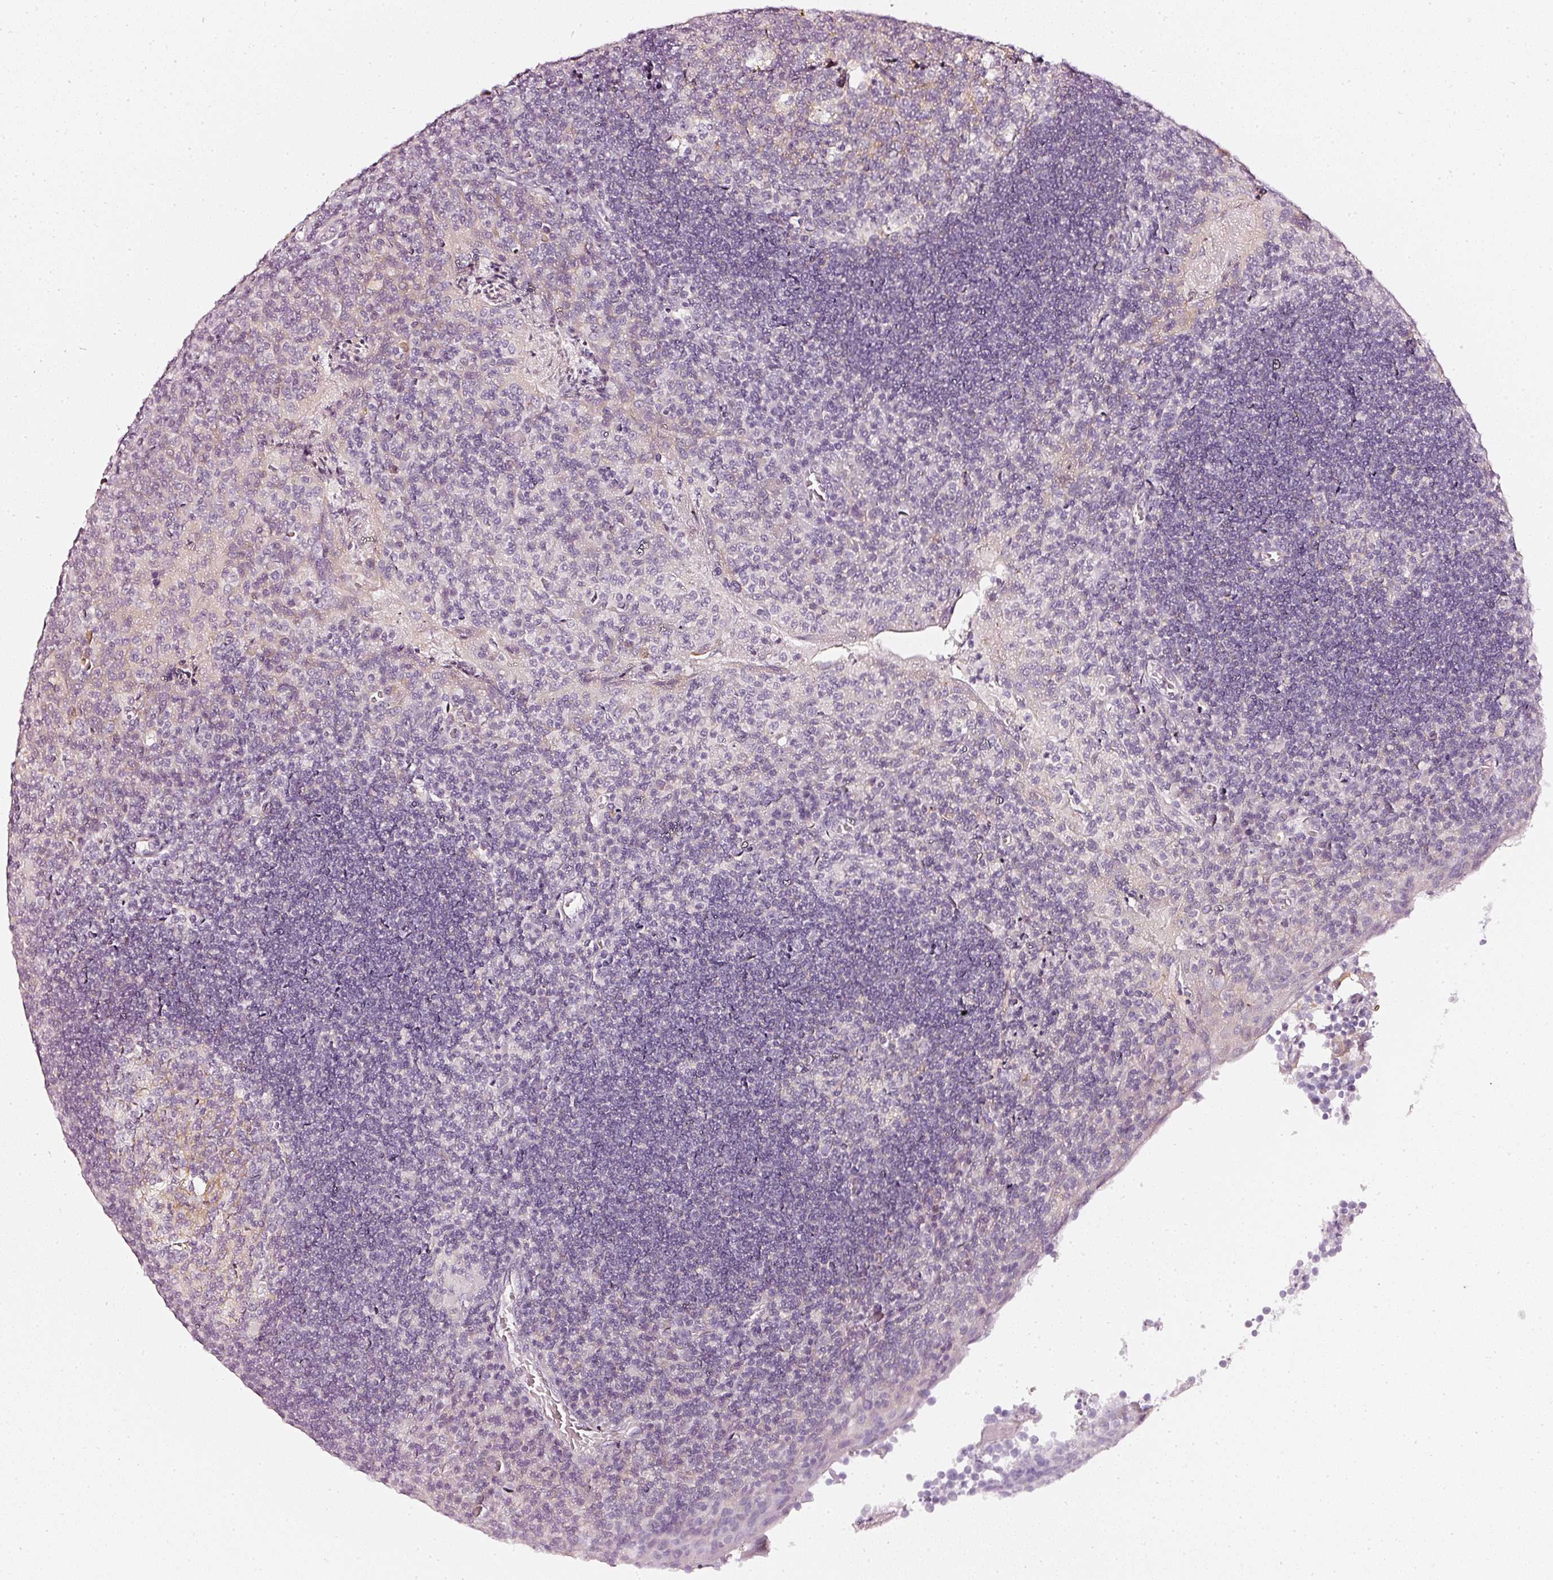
{"staining": {"intensity": "negative", "quantity": "none", "location": "none"}, "tissue": "tonsil", "cell_type": "Germinal center cells", "image_type": "normal", "snomed": [{"axis": "morphology", "description": "Normal tissue, NOS"}, {"axis": "topography", "description": "Tonsil"}], "caption": "Immunohistochemistry of normal tonsil reveals no positivity in germinal center cells. The staining is performed using DAB brown chromogen with nuclei counter-stained in using hematoxylin.", "gene": "CNP", "patient": {"sex": "male", "age": 17}}